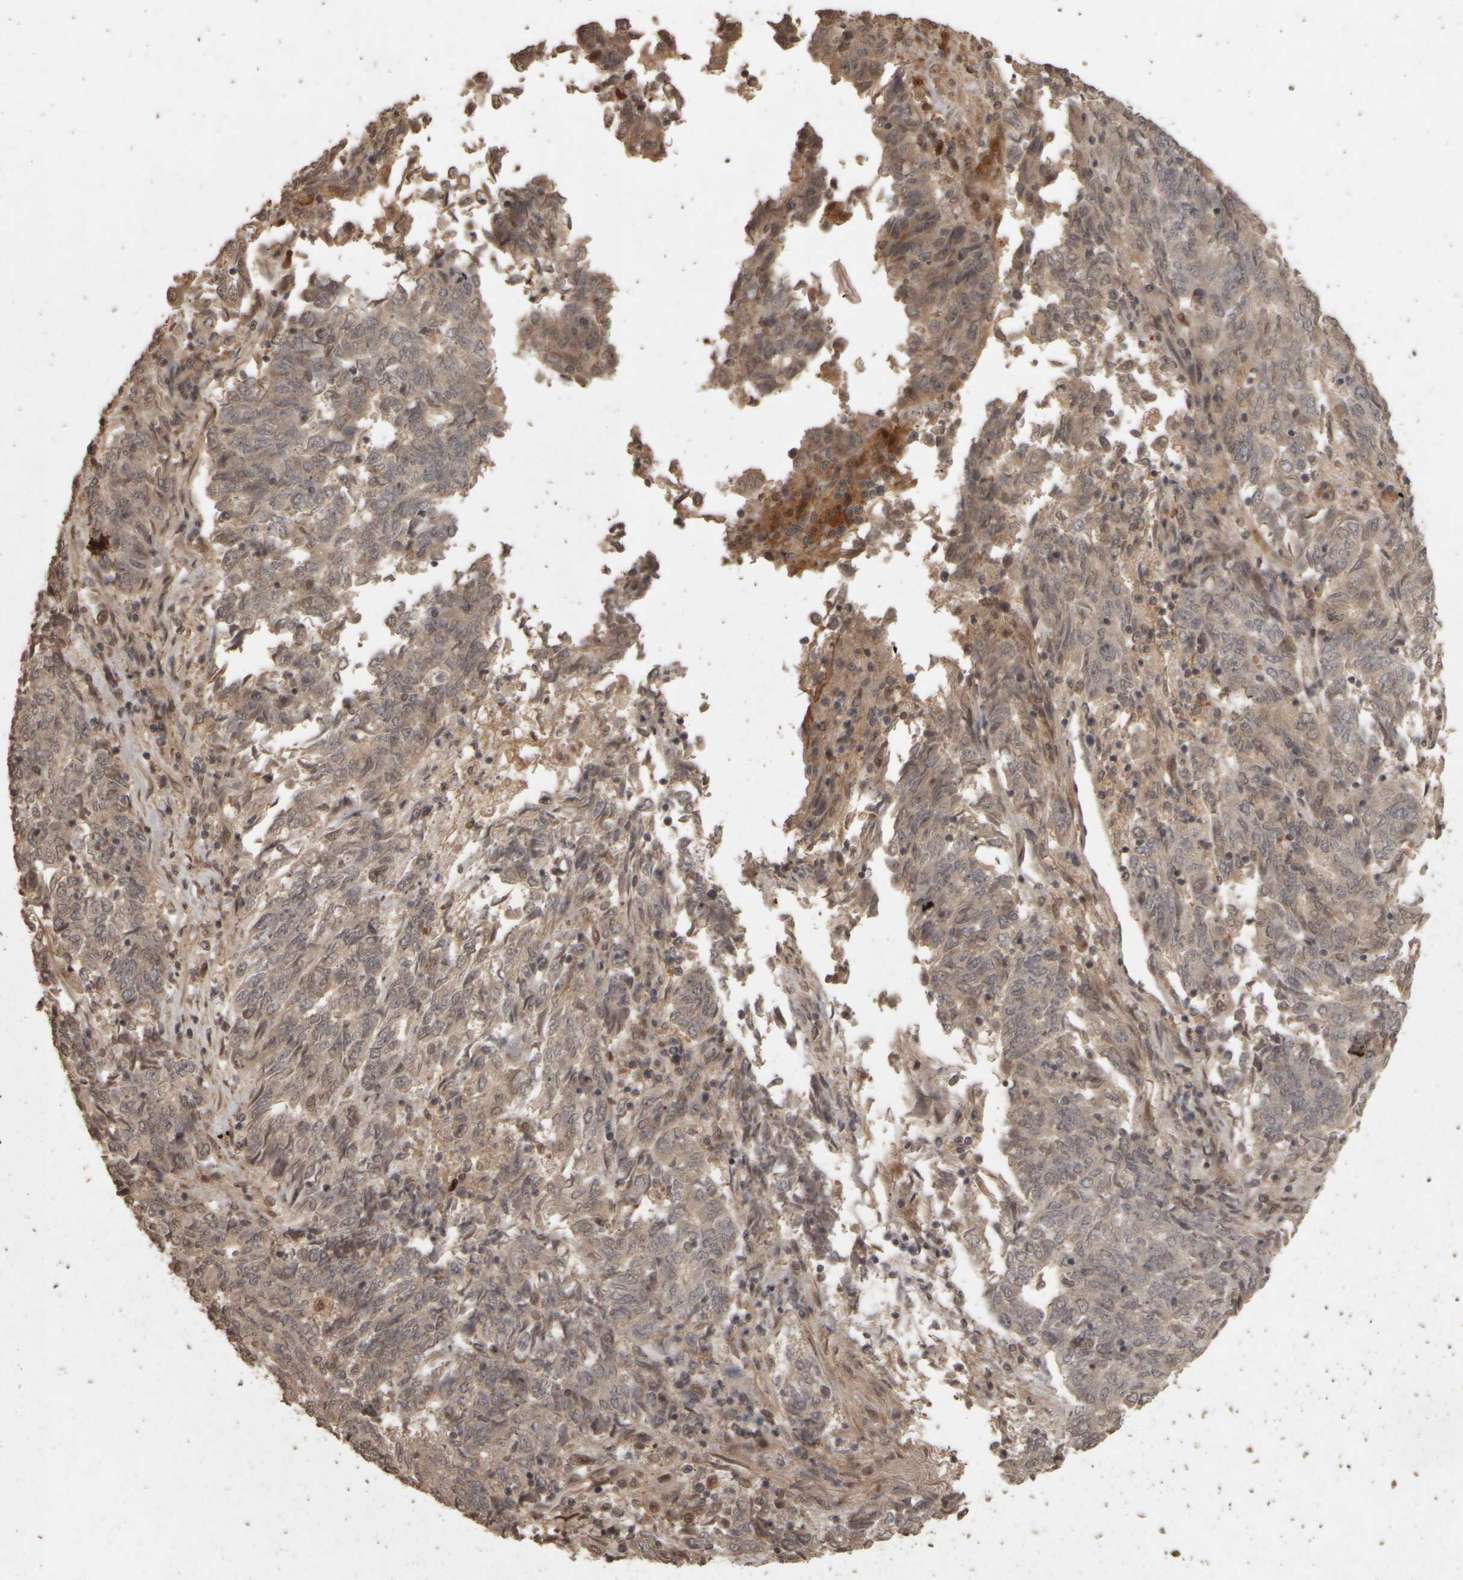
{"staining": {"intensity": "weak", "quantity": "<25%", "location": "cytoplasmic/membranous"}, "tissue": "endometrial cancer", "cell_type": "Tumor cells", "image_type": "cancer", "snomed": [{"axis": "morphology", "description": "Adenocarcinoma, NOS"}, {"axis": "topography", "description": "Endometrium"}], "caption": "IHC of adenocarcinoma (endometrial) demonstrates no expression in tumor cells.", "gene": "ACO1", "patient": {"sex": "female", "age": 80}}